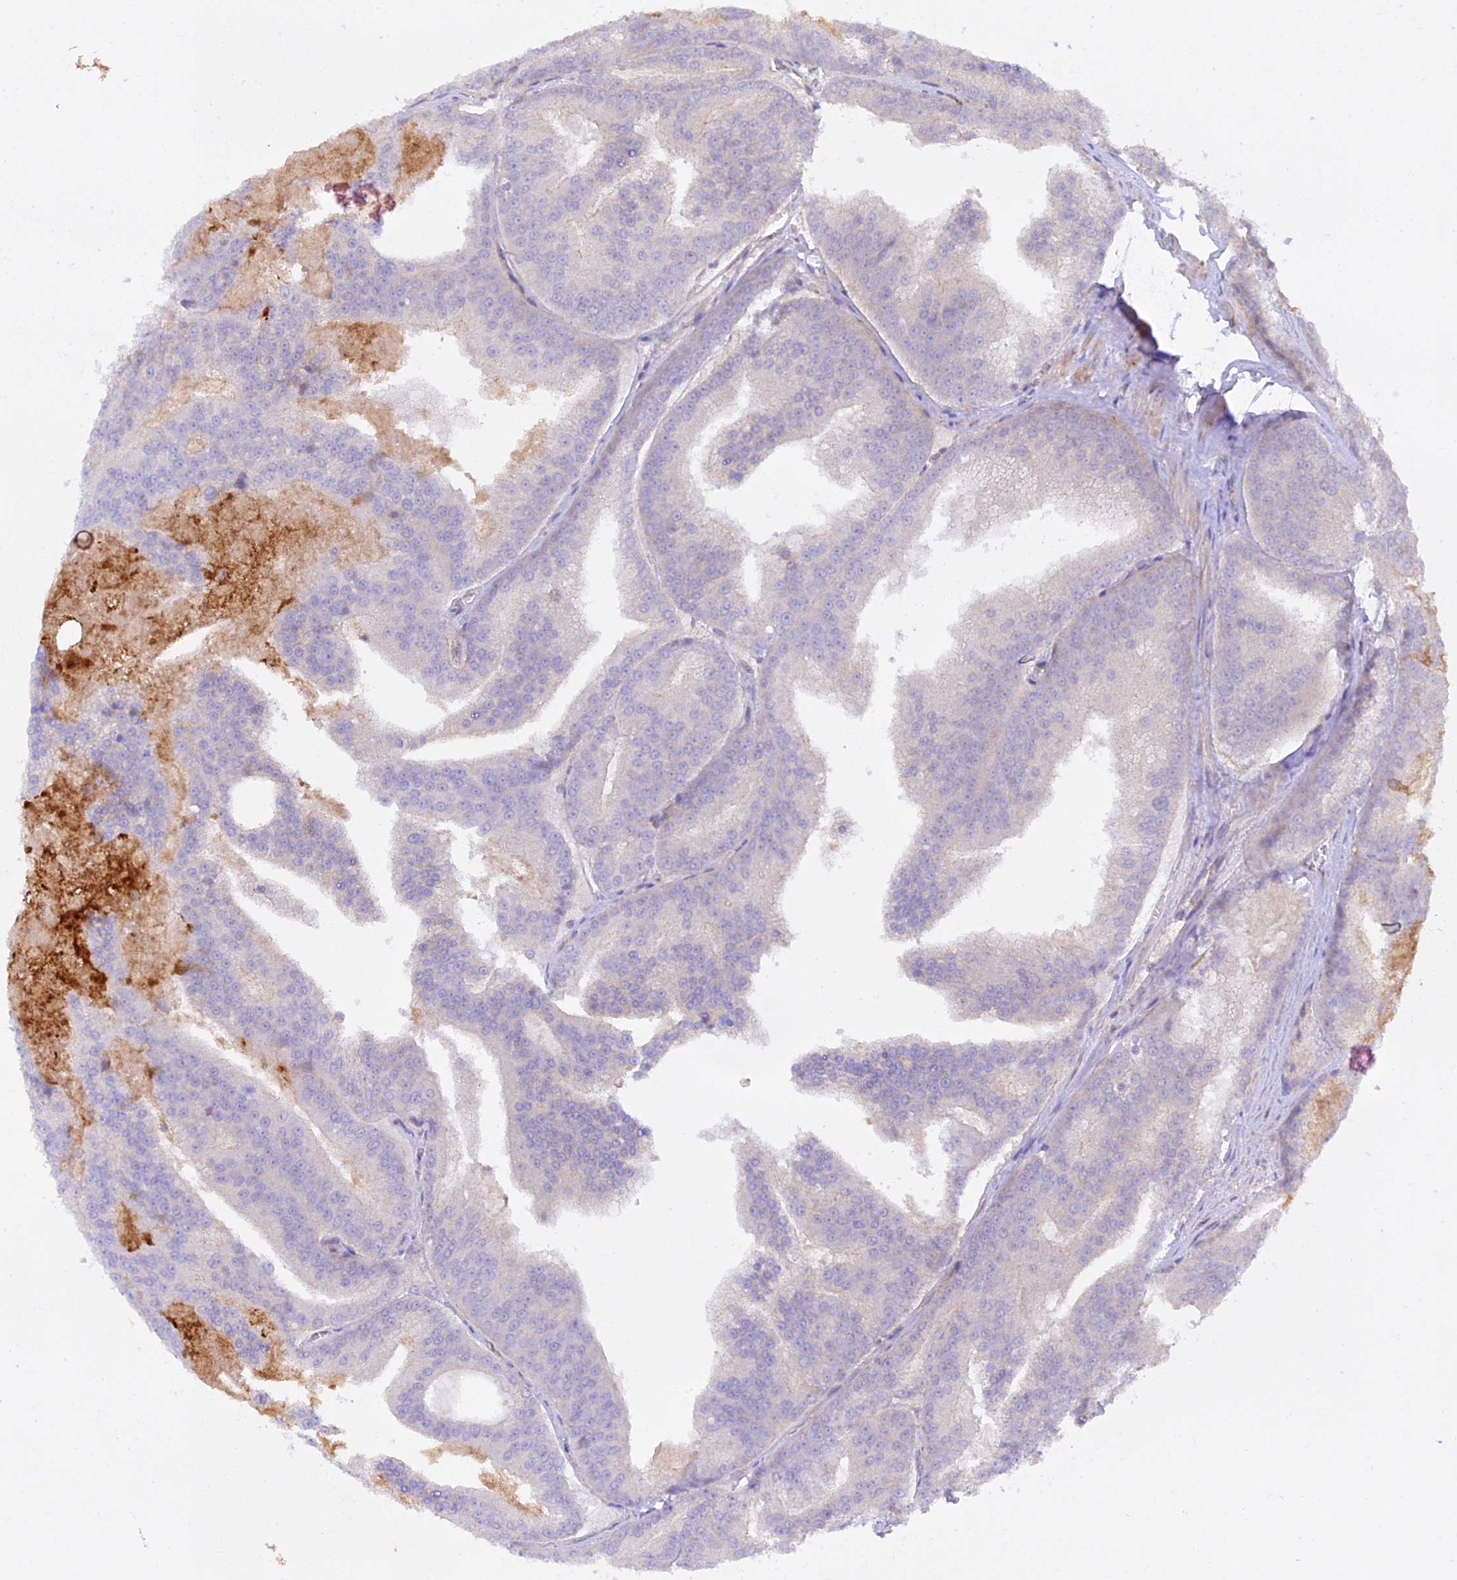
{"staining": {"intensity": "negative", "quantity": "none", "location": "none"}, "tissue": "prostate cancer", "cell_type": "Tumor cells", "image_type": "cancer", "snomed": [{"axis": "morphology", "description": "Adenocarcinoma, High grade"}, {"axis": "topography", "description": "Prostate"}], "caption": "Immunohistochemistry (IHC) of prostate cancer (adenocarcinoma (high-grade)) shows no staining in tumor cells.", "gene": "MYO9A", "patient": {"sex": "male", "age": 61}}